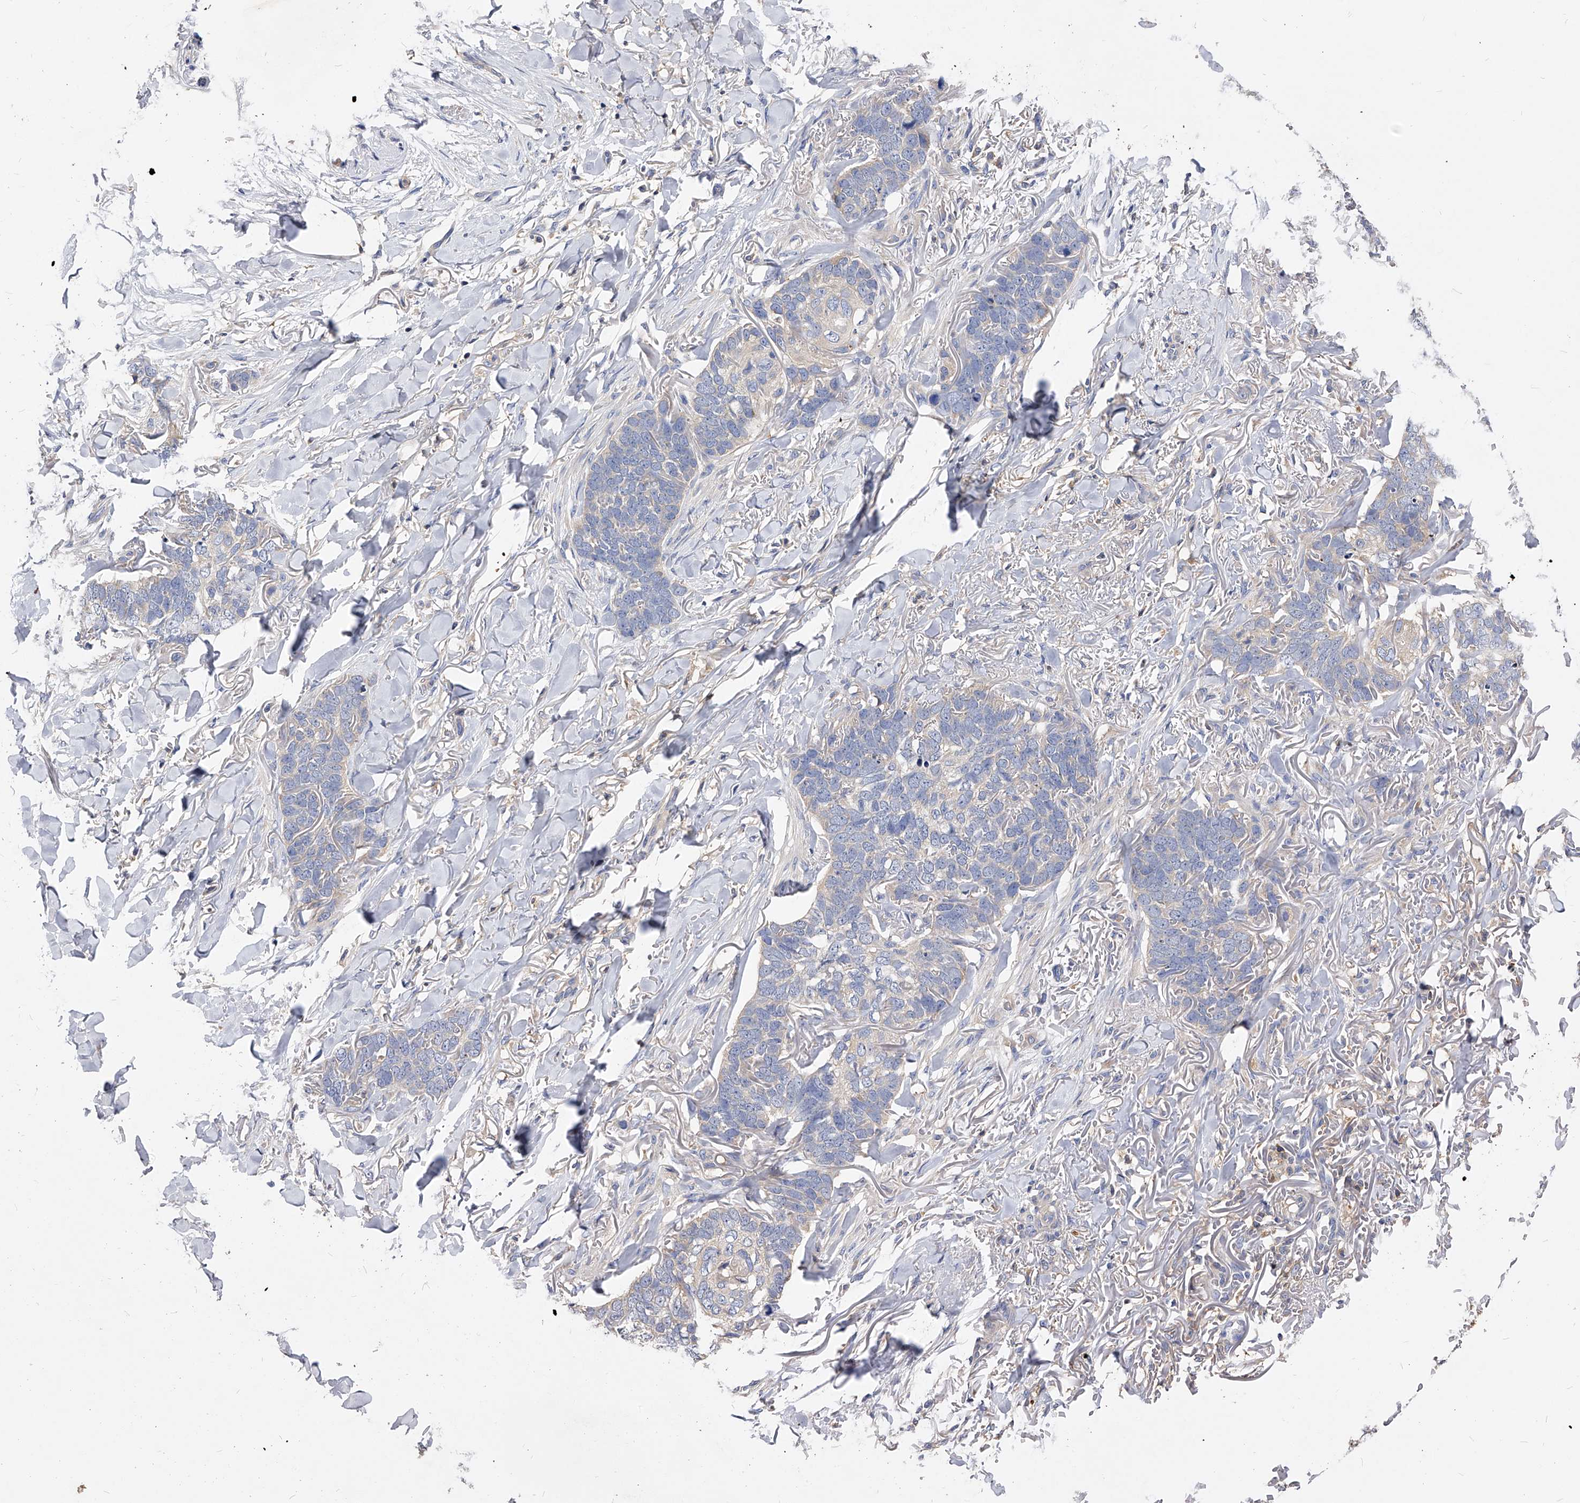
{"staining": {"intensity": "negative", "quantity": "none", "location": "none"}, "tissue": "skin cancer", "cell_type": "Tumor cells", "image_type": "cancer", "snomed": [{"axis": "morphology", "description": "Normal tissue, NOS"}, {"axis": "morphology", "description": "Basal cell carcinoma"}, {"axis": "topography", "description": "Skin"}], "caption": "Photomicrograph shows no protein staining in tumor cells of skin cancer tissue.", "gene": "APEH", "patient": {"sex": "male", "age": 77}}